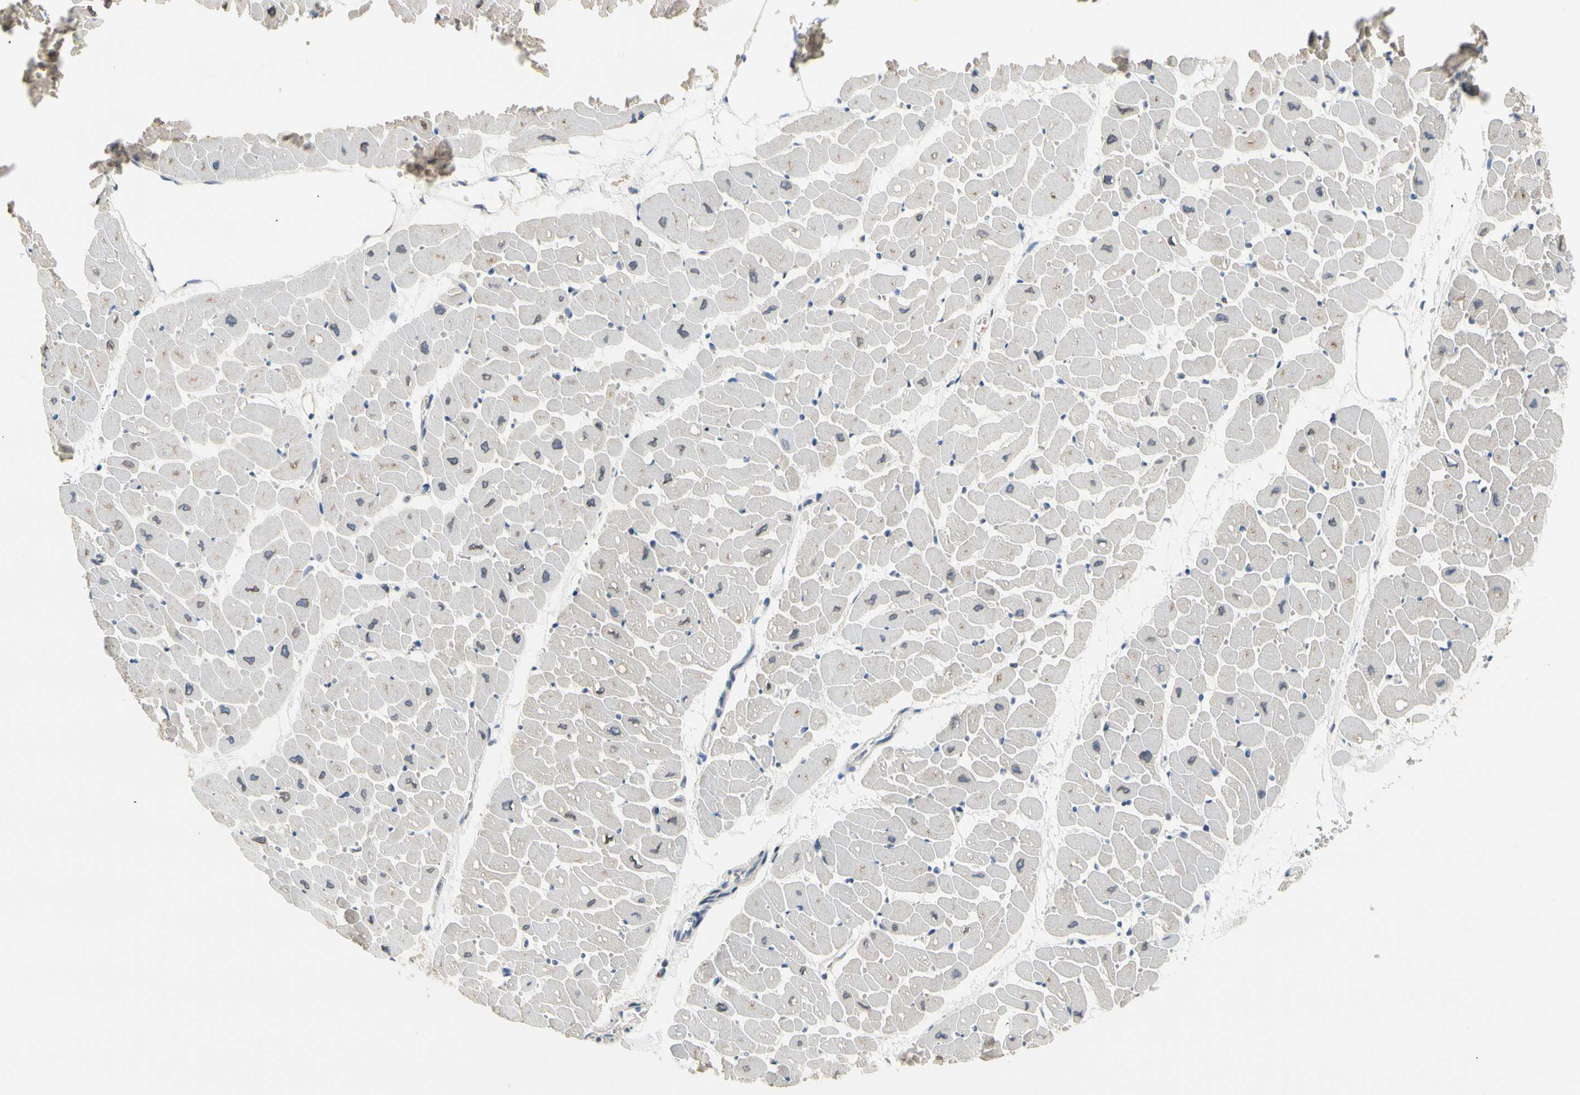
{"staining": {"intensity": "moderate", "quantity": "<25%", "location": "cytoplasmic/membranous"}, "tissue": "heart muscle", "cell_type": "Cardiomyocytes", "image_type": "normal", "snomed": [{"axis": "morphology", "description": "Normal tissue, NOS"}, {"axis": "topography", "description": "Heart"}], "caption": "A brown stain shows moderate cytoplasmic/membranous positivity of a protein in cardiomyocytes of unremarkable heart muscle. (Stains: DAB (3,3'-diaminobenzidine) in brown, nuclei in blue, Microscopy: brightfield microscopy at high magnification).", "gene": "NFASC", "patient": {"sex": "male", "age": 45}}